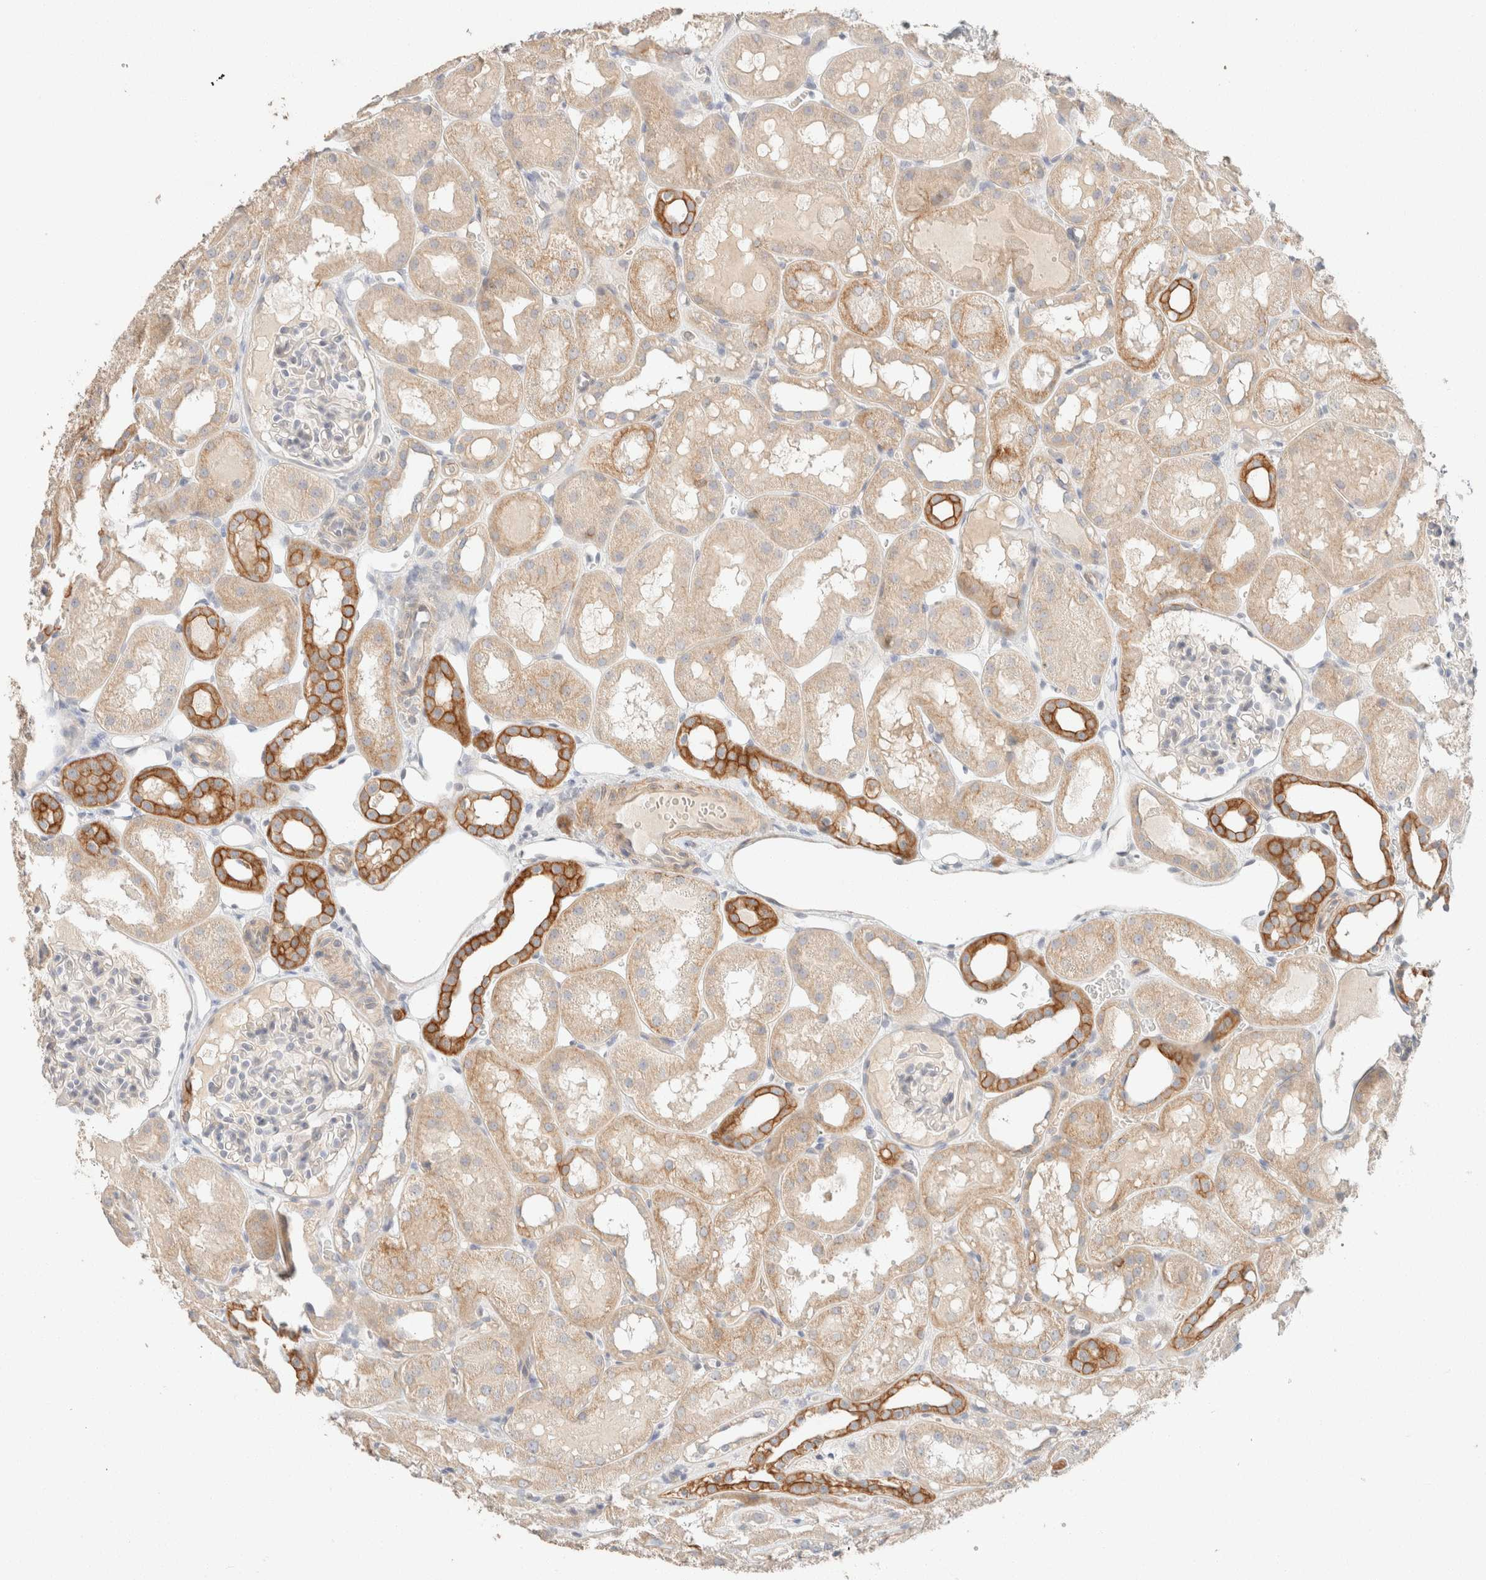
{"staining": {"intensity": "negative", "quantity": "none", "location": "none"}, "tissue": "kidney", "cell_type": "Cells in glomeruli", "image_type": "normal", "snomed": [{"axis": "morphology", "description": "Normal tissue, NOS"}, {"axis": "topography", "description": "Kidney"}, {"axis": "topography", "description": "Urinary bladder"}], "caption": "This is a histopathology image of IHC staining of normal kidney, which shows no positivity in cells in glomeruli.", "gene": "CSNK1E", "patient": {"sex": "male", "age": 16}}